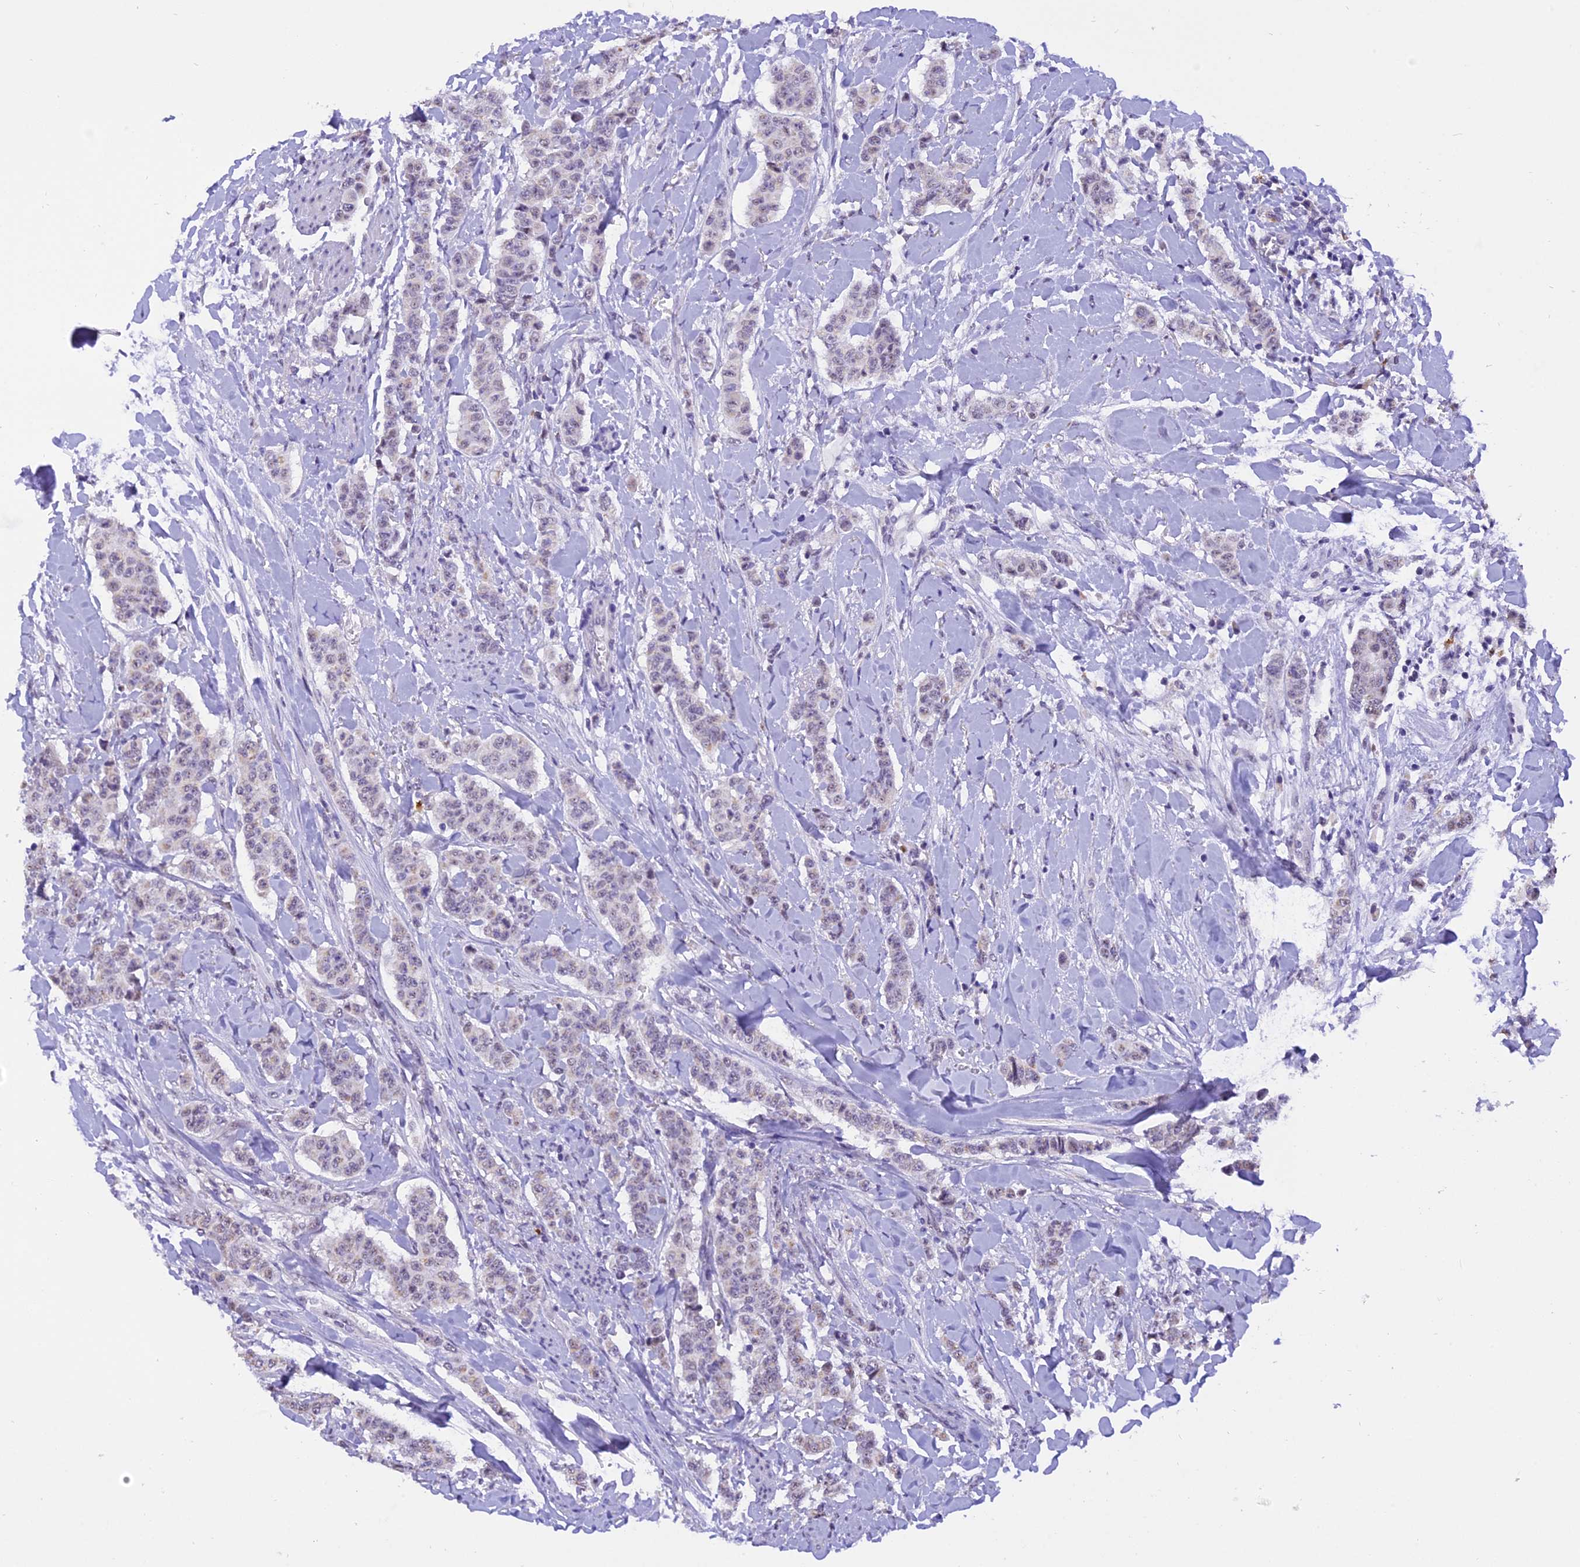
{"staining": {"intensity": "negative", "quantity": "none", "location": "none"}, "tissue": "breast cancer", "cell_type": "Tumor cells", "image_type": "cancer", "snomed": [{"axis": "morphology", "description": "Duct carcinoma"}, {"axis": "topography", "description": "Breast"}], "caption": "Immunohistochemical staining of breast infiltrating ductal carcinoma displays no significant staining in tumor cells. (Stains: DAB (3,3'-diaminobenzidine) IHC with hematoxylin counter stain, Microscopy: brightfield microscopy at high magnification).", "gene": "AHSP", "patient": {"sex": "female", "age": 40}}